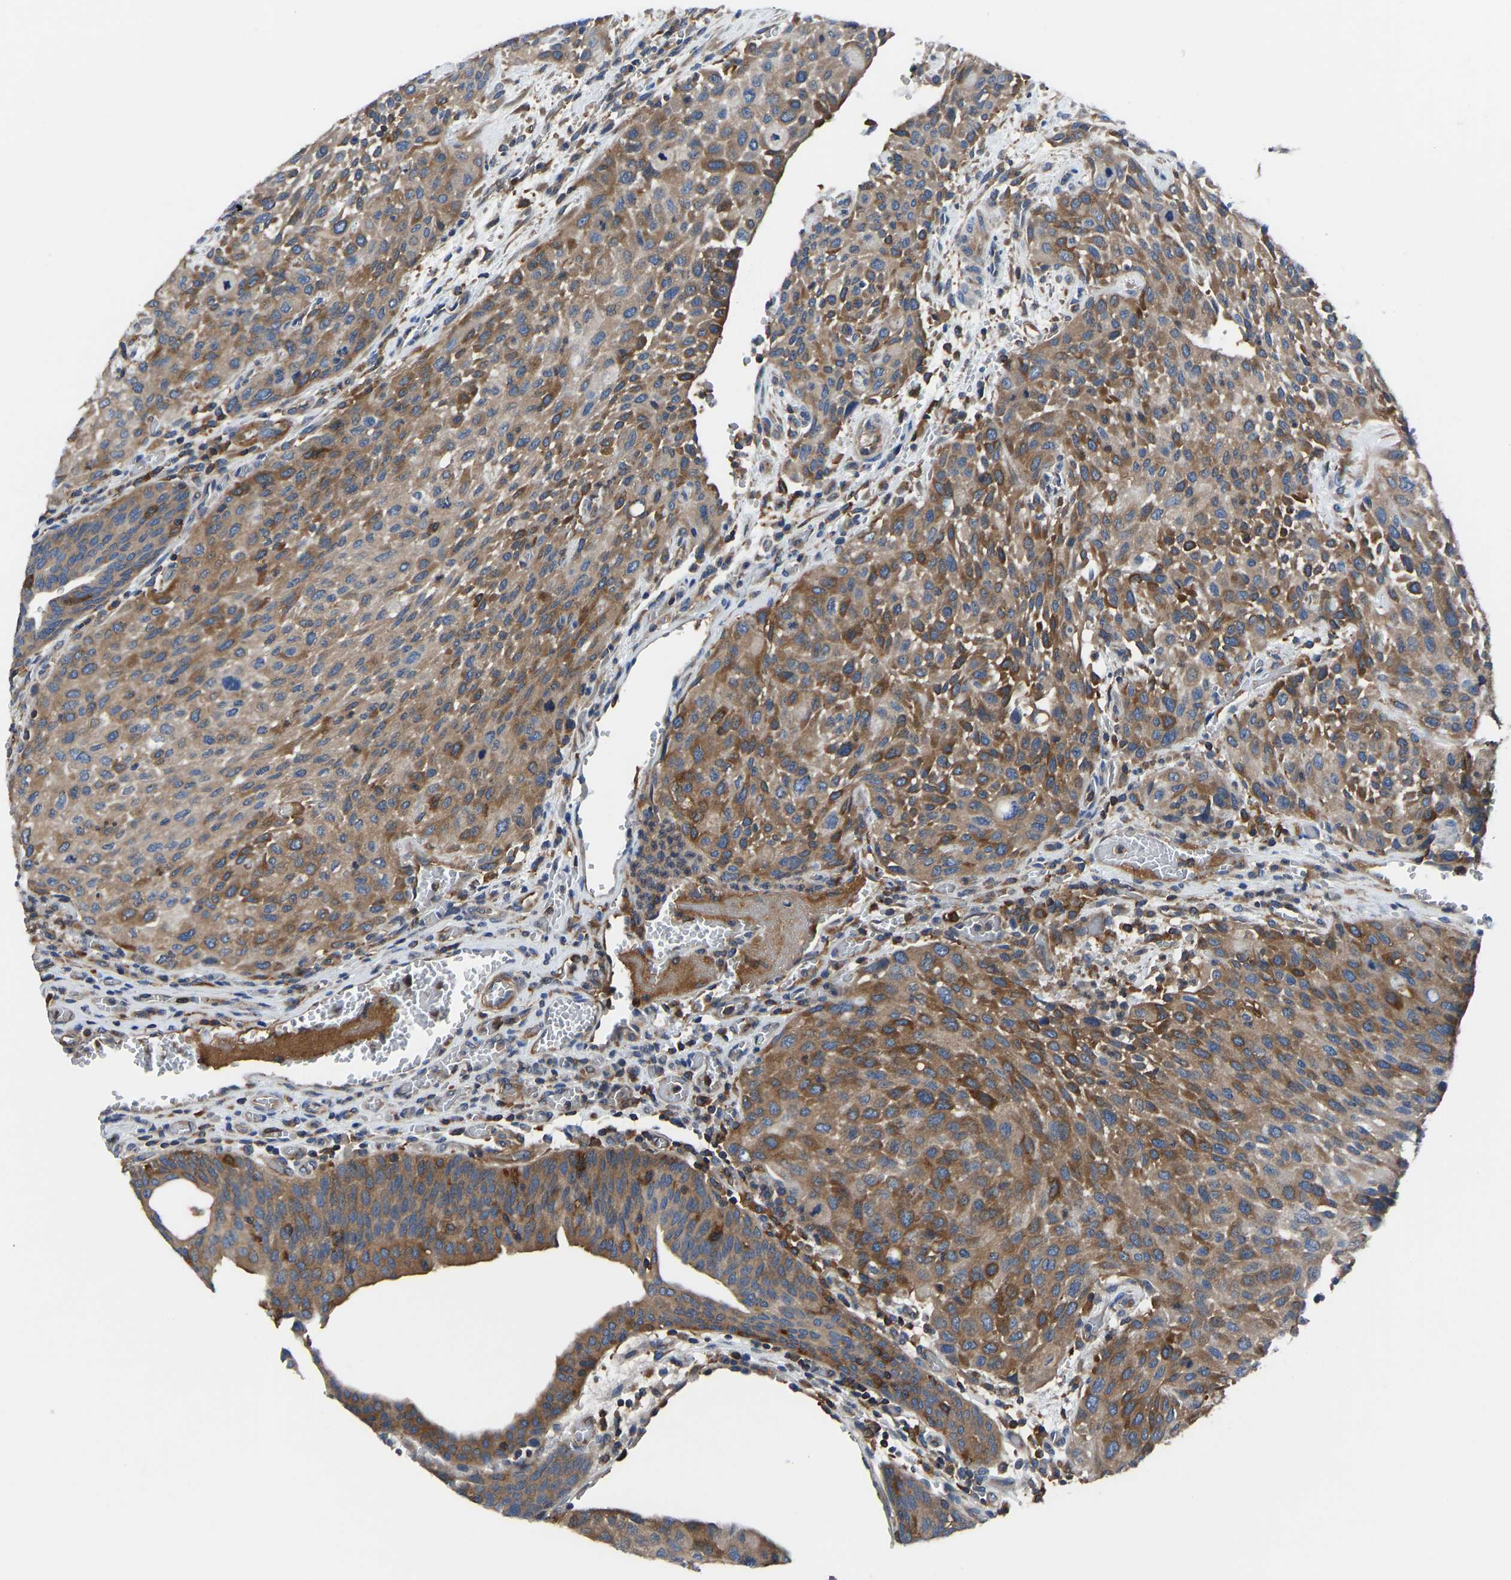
{"staining": {"intensity": "moderate", "quantity": ">75%", "location": "cytoplasmic/membranous"}, "tissue": "urothelial cancer", "cell_type": "Tumor cells", "image_type": "cancer", "snomed": [{"axis": "morphology", "description": "Urothelial carcinoma, Low grade"}, {"axis": "morphology", "description": "Urothelial carcinoma, High grade"}, {"axis": "topography", "description": "Urinary bladder"}], "caption": "Immunohistochemistry (IHC) (DAB (3,3'-diaminobenzidine)) staining of human low-grade urothelial carcinoma displays moderate cytoplasmic/membranous protein expression in about >75% of tumor cells. (brown staining indicates protein expression, while blue staining denotes nuclei).", "gene": "PRKAR1A", "patient": {"sex": "male", "age": 35}}